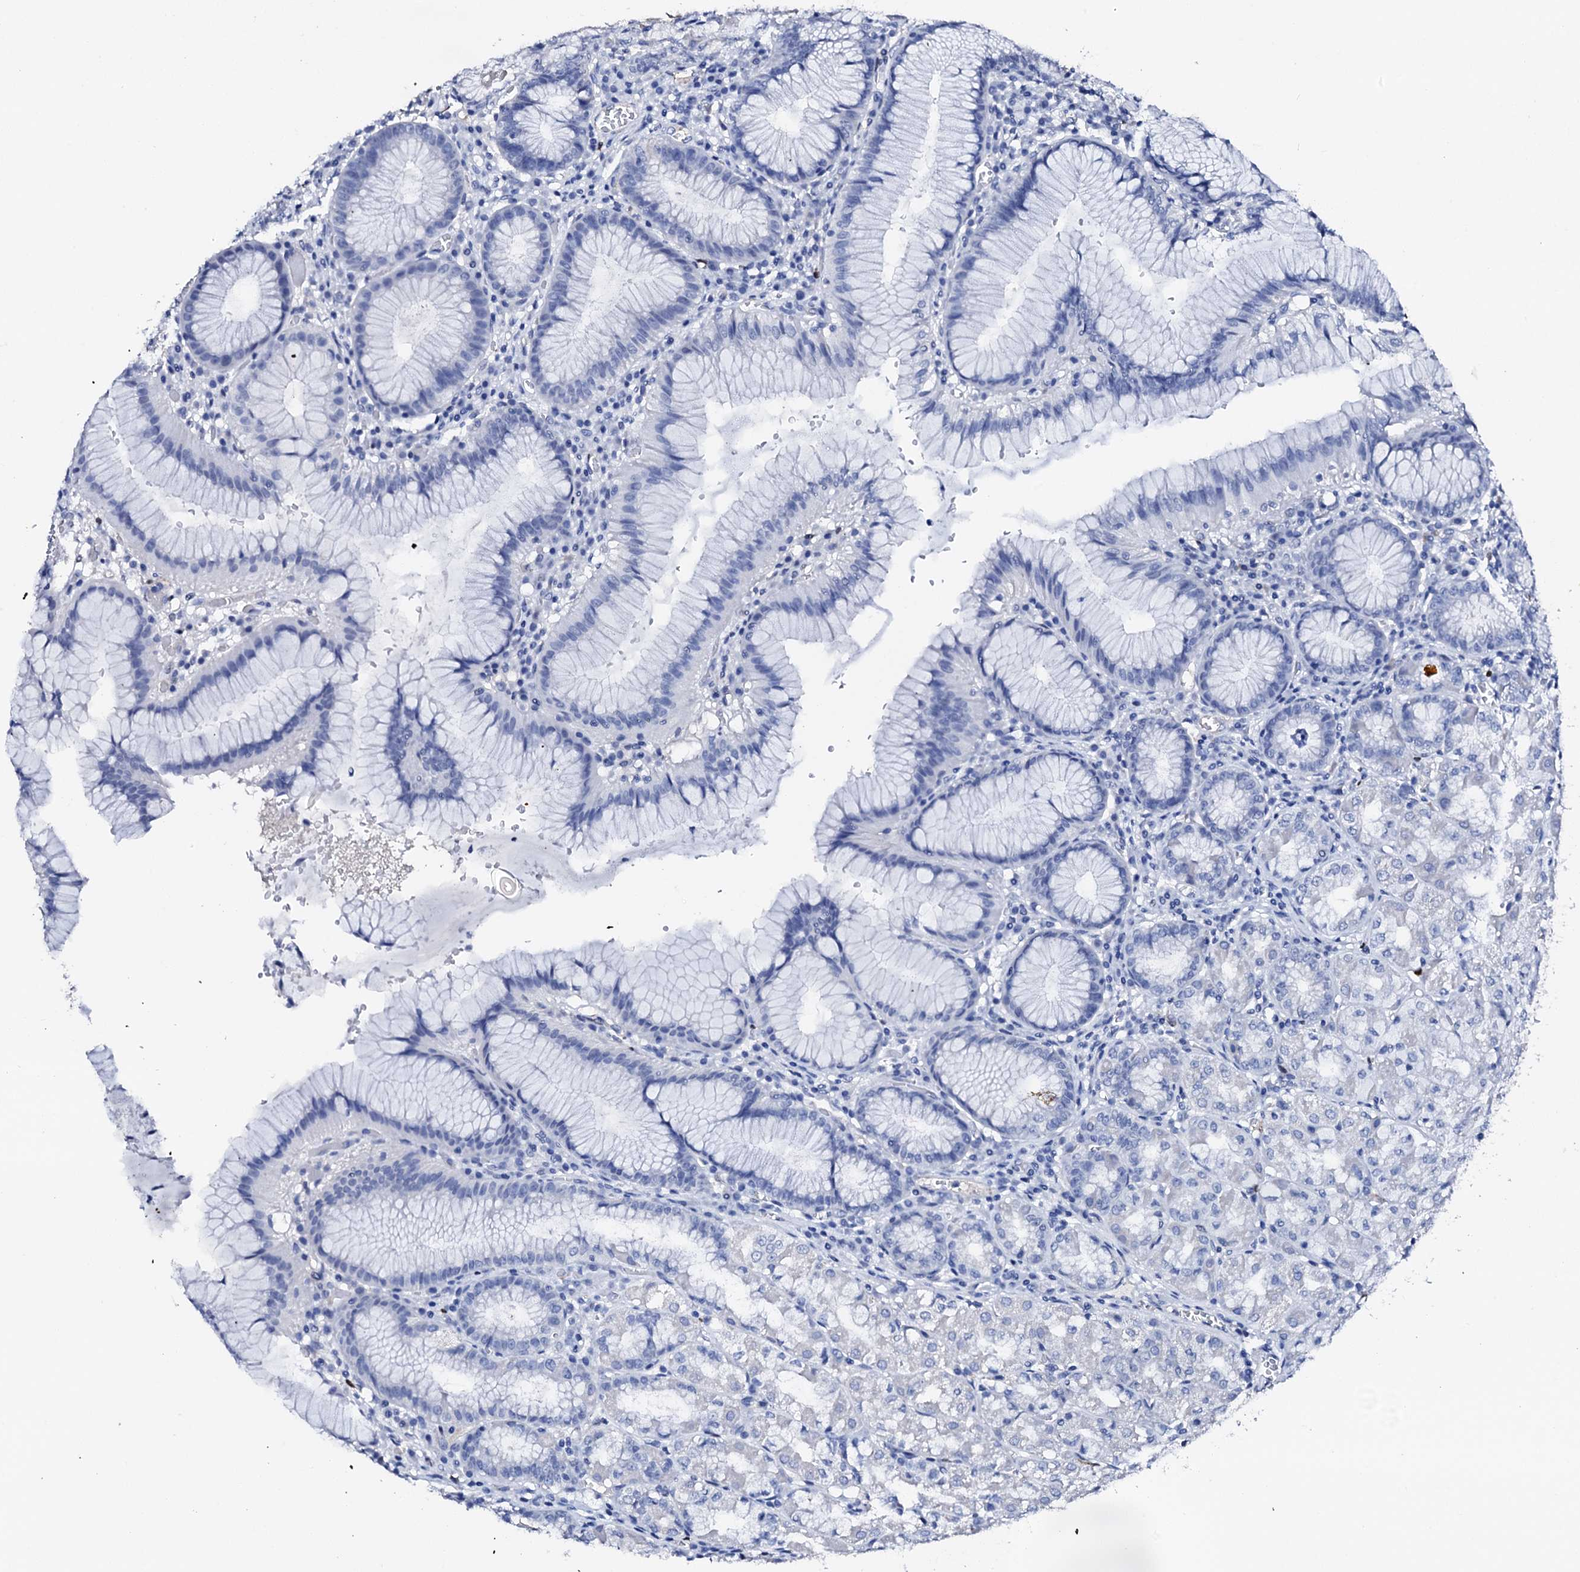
{"staining": {"intensity": "negative", "quantity": "none", "location": "none"}, "tissue": "stomach", "cell_type": "Glandular cells", "image_type": "normal", "snomed": [{"axis": "morphology", "description": "Normal tissue, NOS"}, {"axis": "topography", "description": "Stomach"}], "caption": "High power microscopy photomicrograph of an immunohistochemistry (IHC) histopathology image of normal stomach, revealing no significant positivity in glandular cells.", "gene": "NRIP2", "patient": {"sex": "male", "age": 55}}